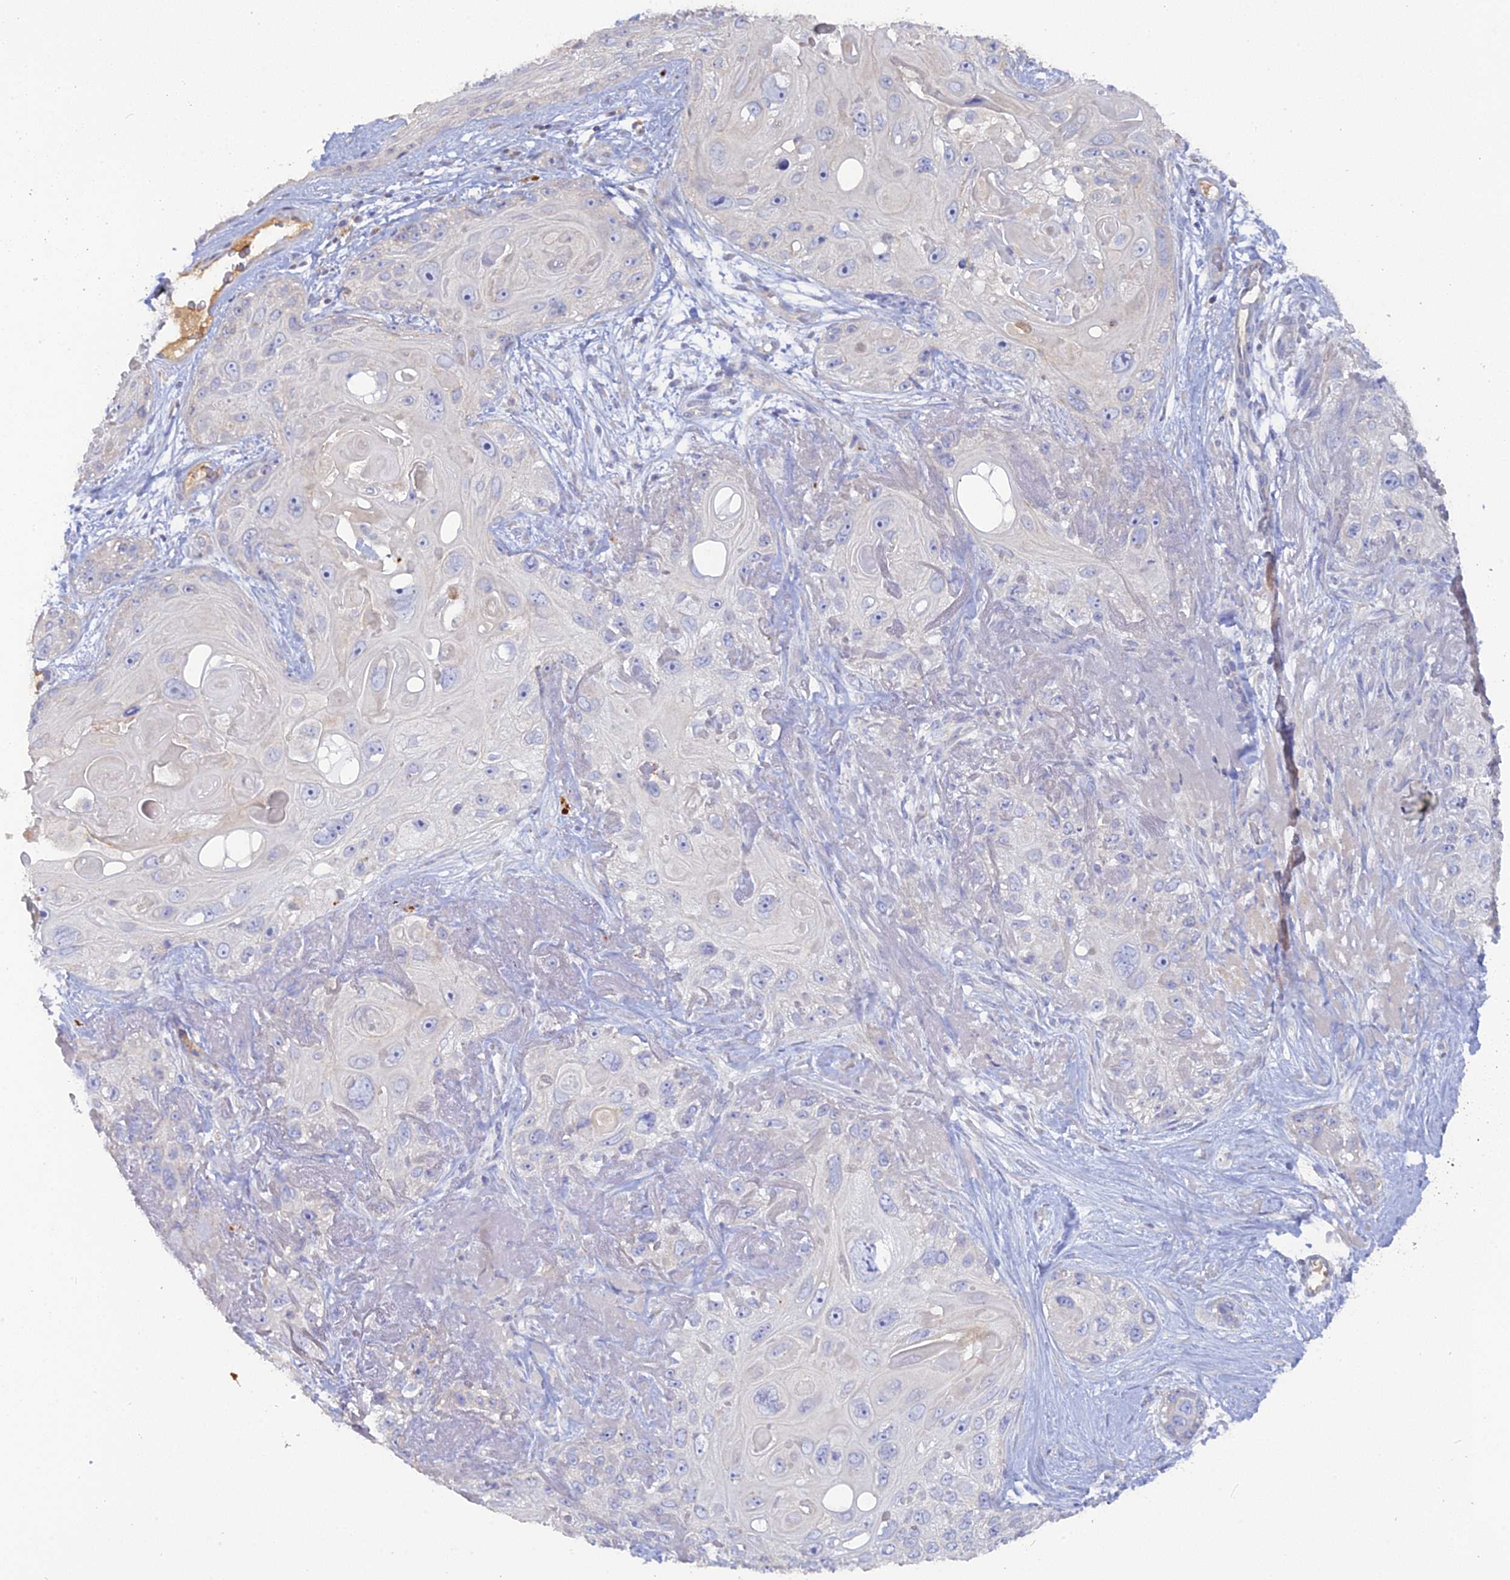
{"staining": {"intensity": "negative", "quantity": "none", "location": "none"}, "tissue": "skin cancer", "cell_type": "Tumor cells", "image_type": "cancer", "snomed": [{"axis": "morphology", "description": "Normal tissue, NOS"}, {"axis": "morphology", "description": "Squamous cell carcinoma, NOS"}, {"axis": "topography", "description": "Skin"}], "caption": "Protein analysis of skin cancer shows no significant expression in tumor cells.", "gene": "ADGRA1", "patient": {"sex": "male", "age": 72}}